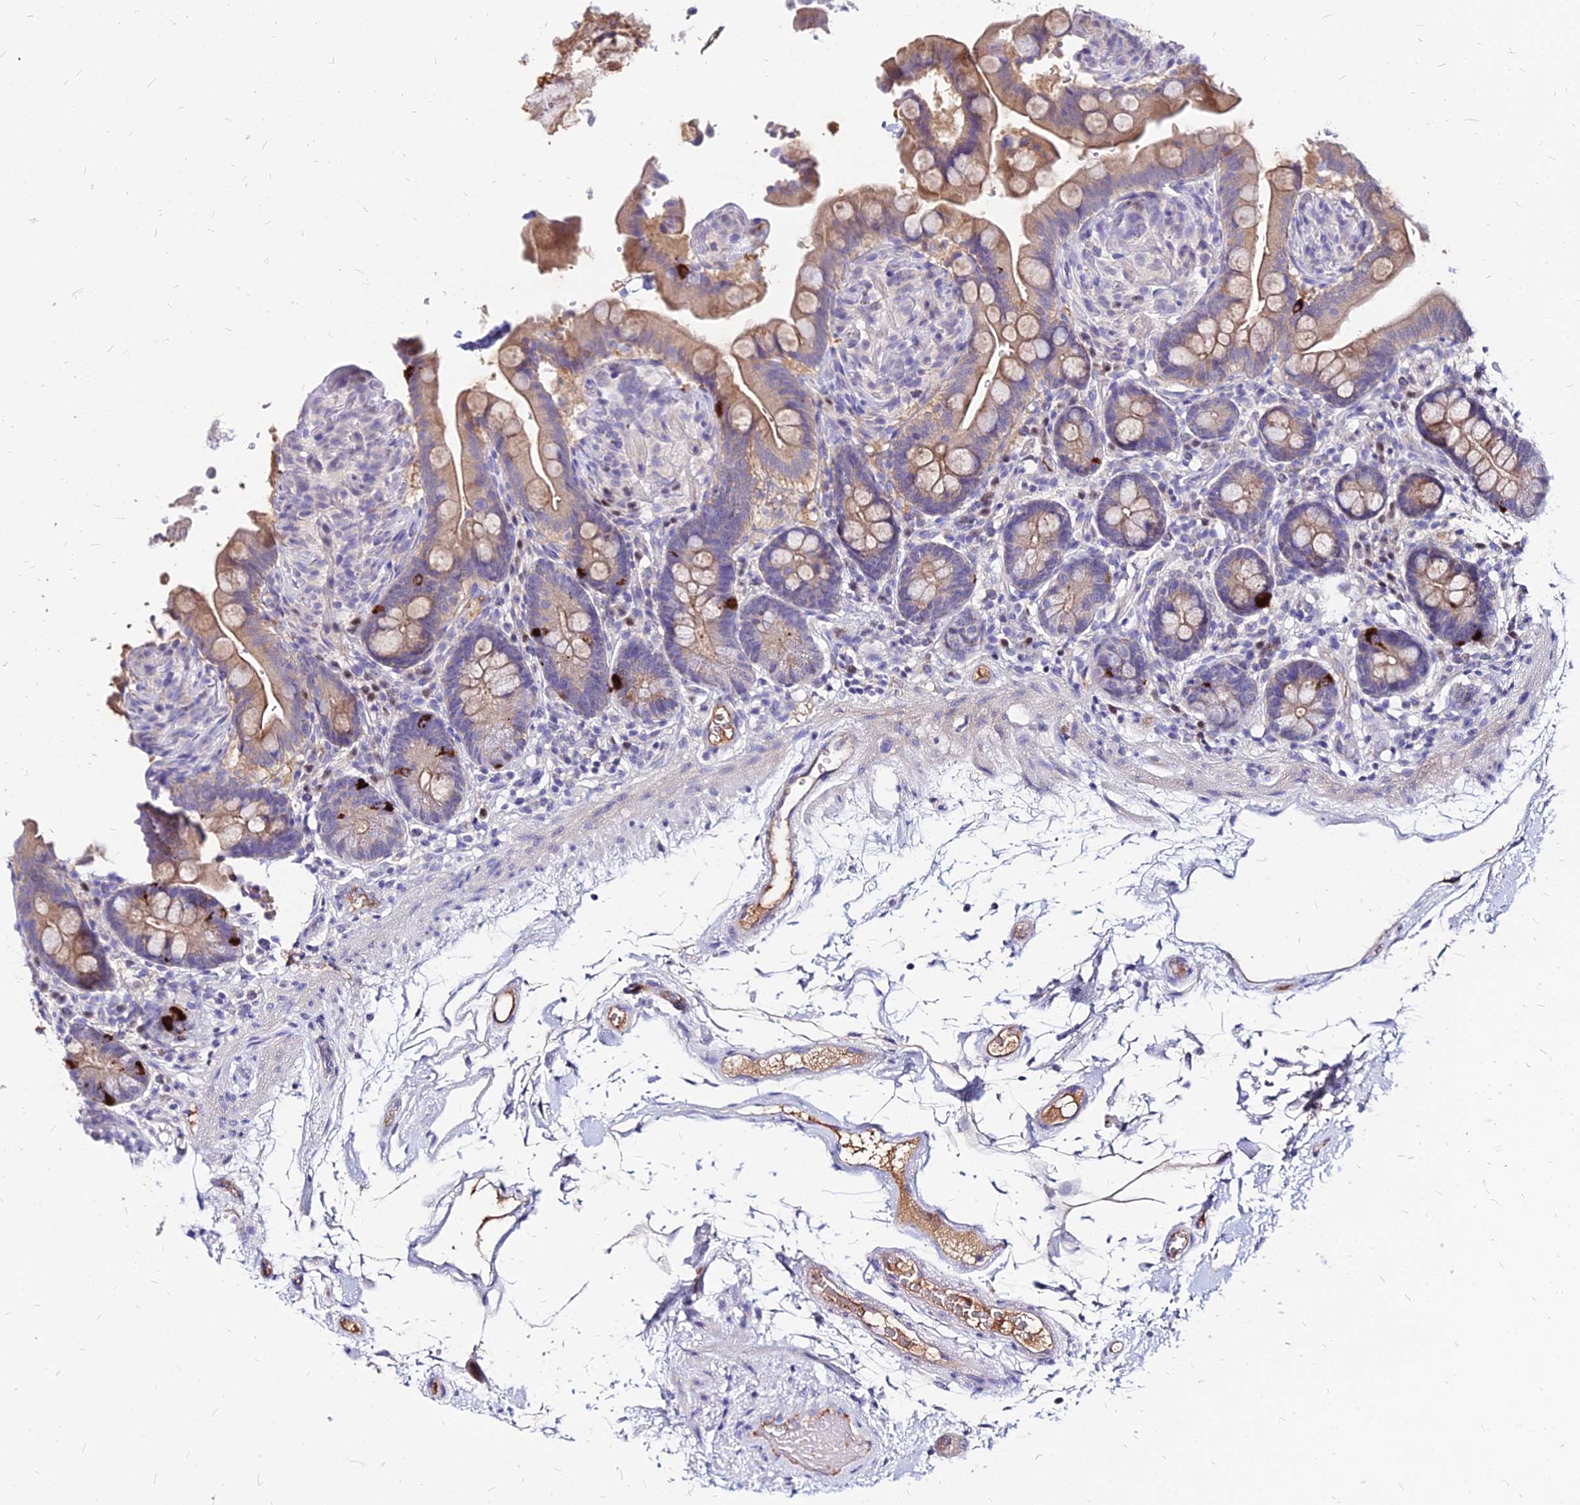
{"staining": {"intensity": "negative", "quantity": "none", "location": "none"}, "tissue": "colon", "cell_type": "Endothelial cells", "image_type": "normal", "snomed": [{"axis": "morphology", "description": "Normal tissue, NOS"}, {"axis": "topography", "description": "Smooth muscle"}, {"axis": "topography", "description": "Colon"}], "caption": "Endothelial cells are negative for brown protein staining in normal colon. (Stains: DAB IHC with hematoxylin counter stain, Microscopy: brightfield microscopy at high magnification).", "gene": "ACSM6", "patient": {"sex": "male", "age": 73}}